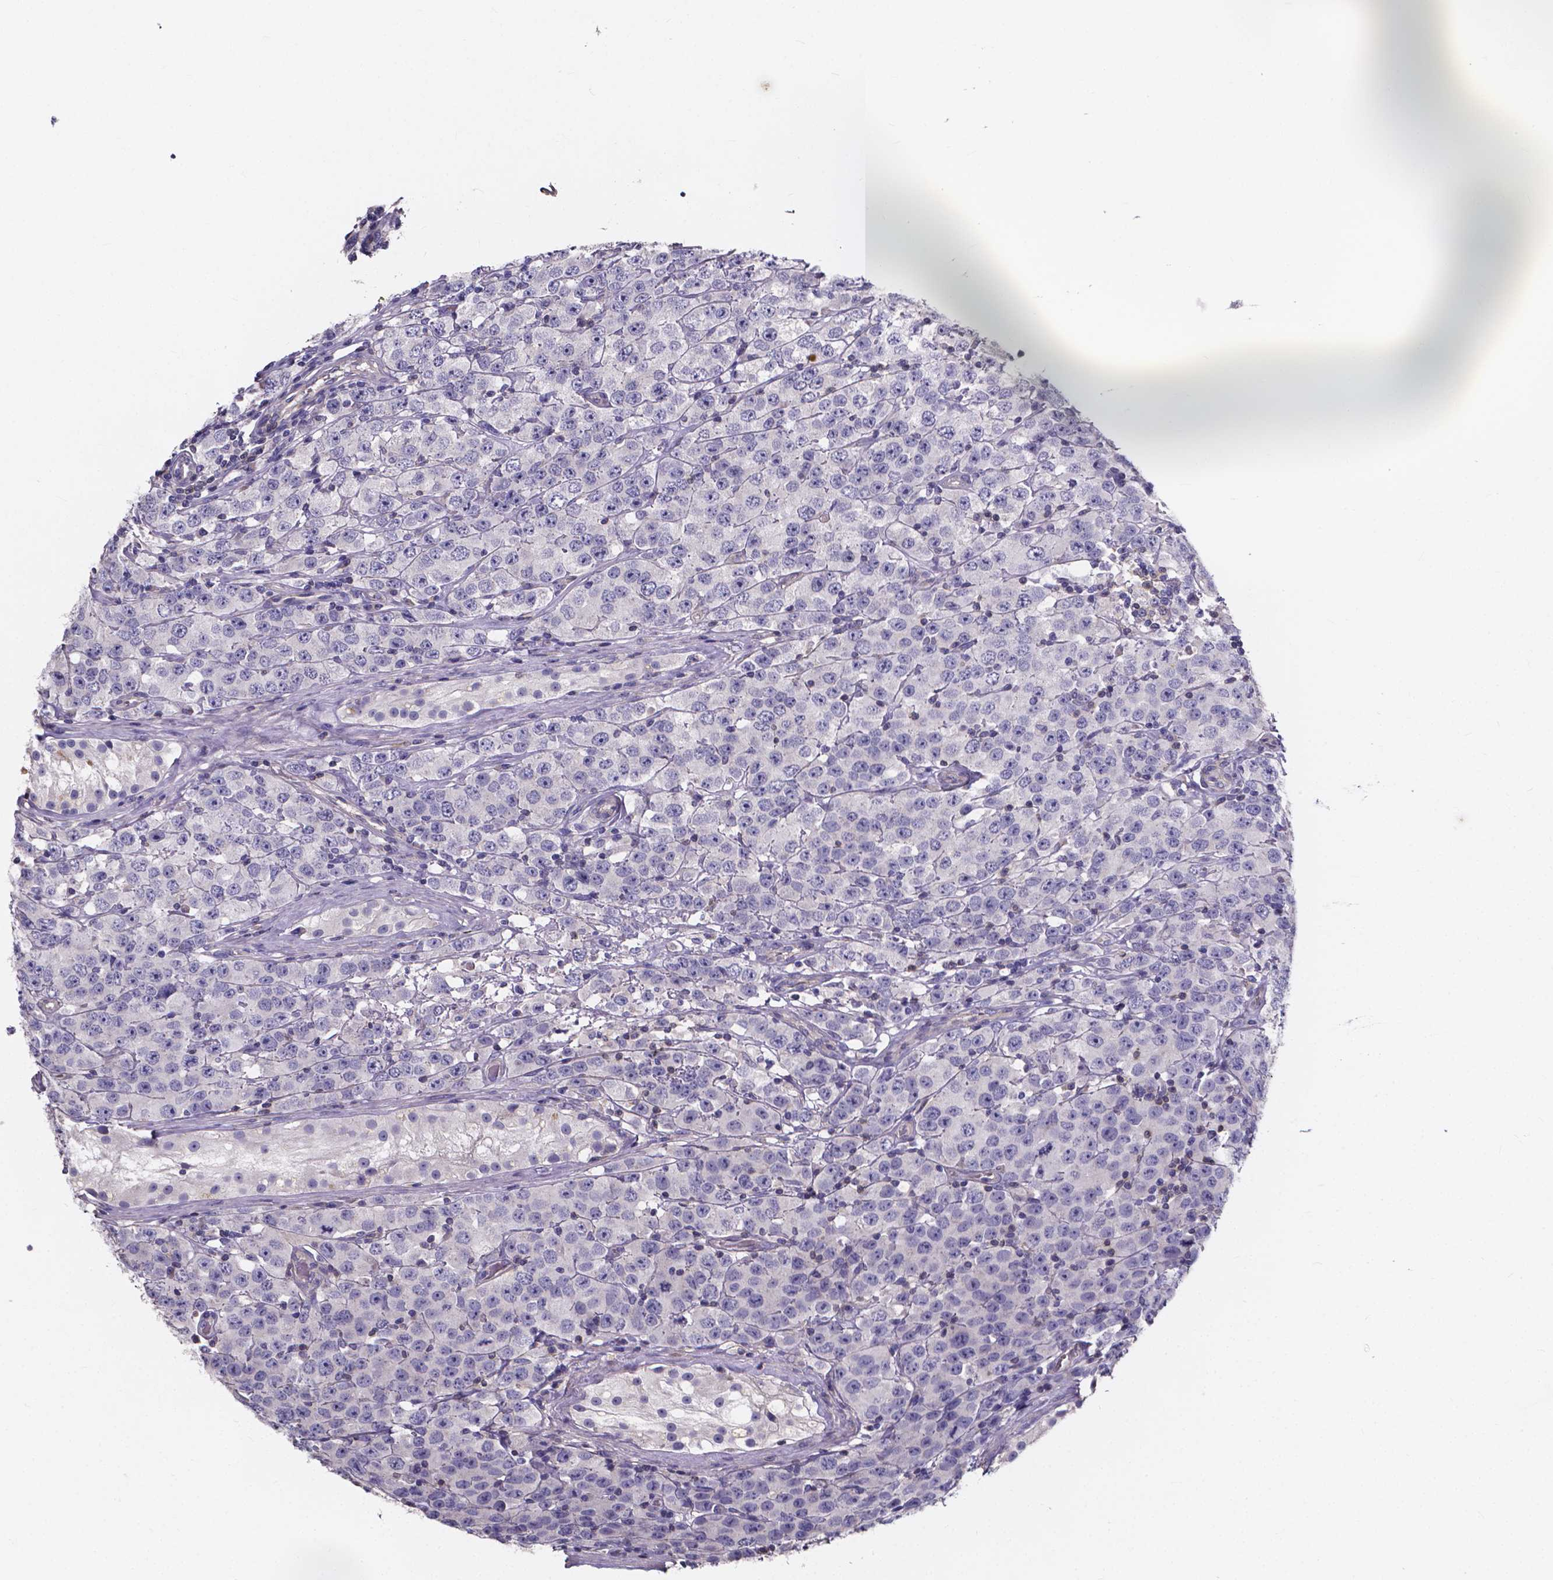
{"staining": {"intensity": "negative", "quantity": "none", "location": "none"}, "tissue": "testis cancer", "cell_type": "Tumor cells", "image_type": "cancer", "snomed": [{"axis": "morphology", "description": "Seminoma, NOS"}, {"axis": "topography", "description": "Testis"}], "caption": "IHC micrograph of human testis cancer (seminoma) stained for a protein (brown), which demonstrates no positivity in tumor cells.", "gene": "THEMIS", "patient": {"sex": "male", "age": 52}}